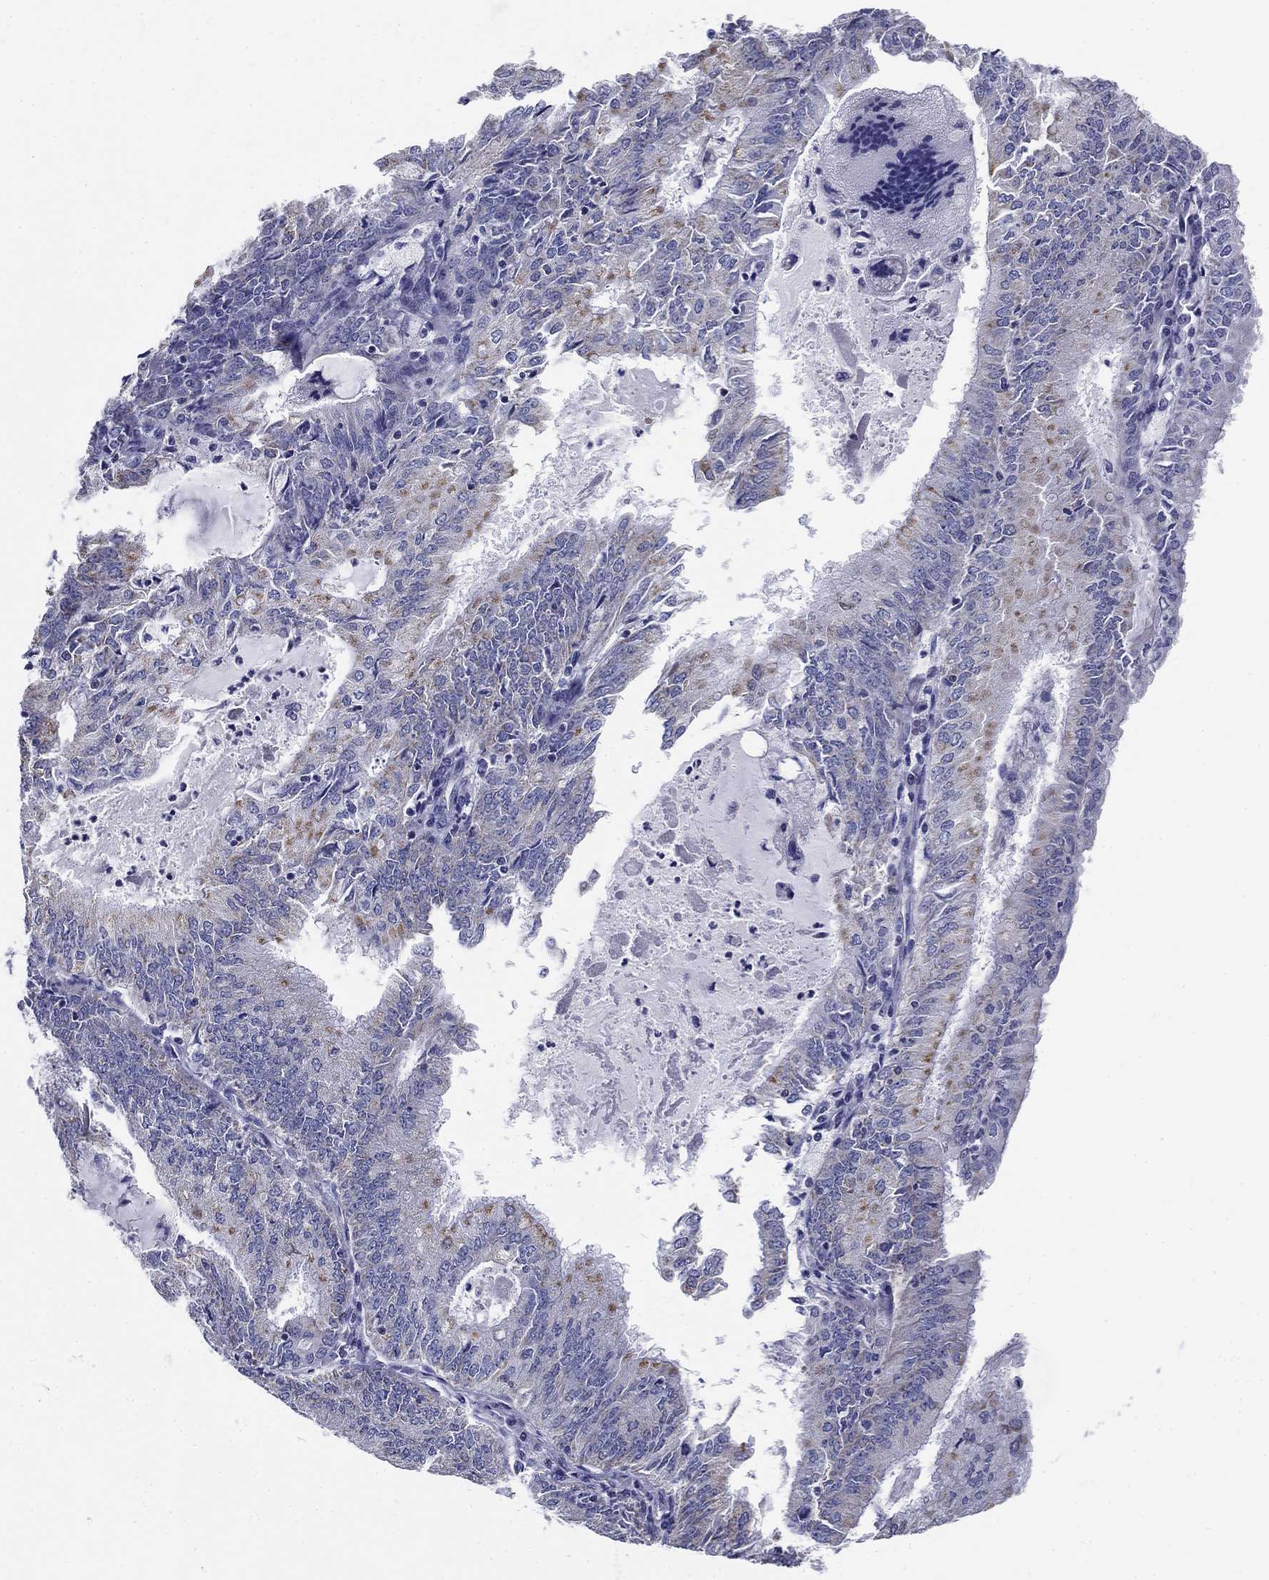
{"staining": {"intensity": "negative", "quantity": "none", "location": "none"}, "tissue": "endometrial cancer", "cell_type": "Tumor cells", "image_type": "cancer", "snomed": [{"axis": "morphology", "description": "Adenocarcinoma, NOS"}, {"axis": "topography", "description": "Endometrium"}], "caption": "Adenocarcinoma (endometrial) stained for a protein using immunohistochemistry (IHC) exhibits no expression tumor cells.", "gene": "UPB1", "patient": {"sex": "female", "age": 57}}